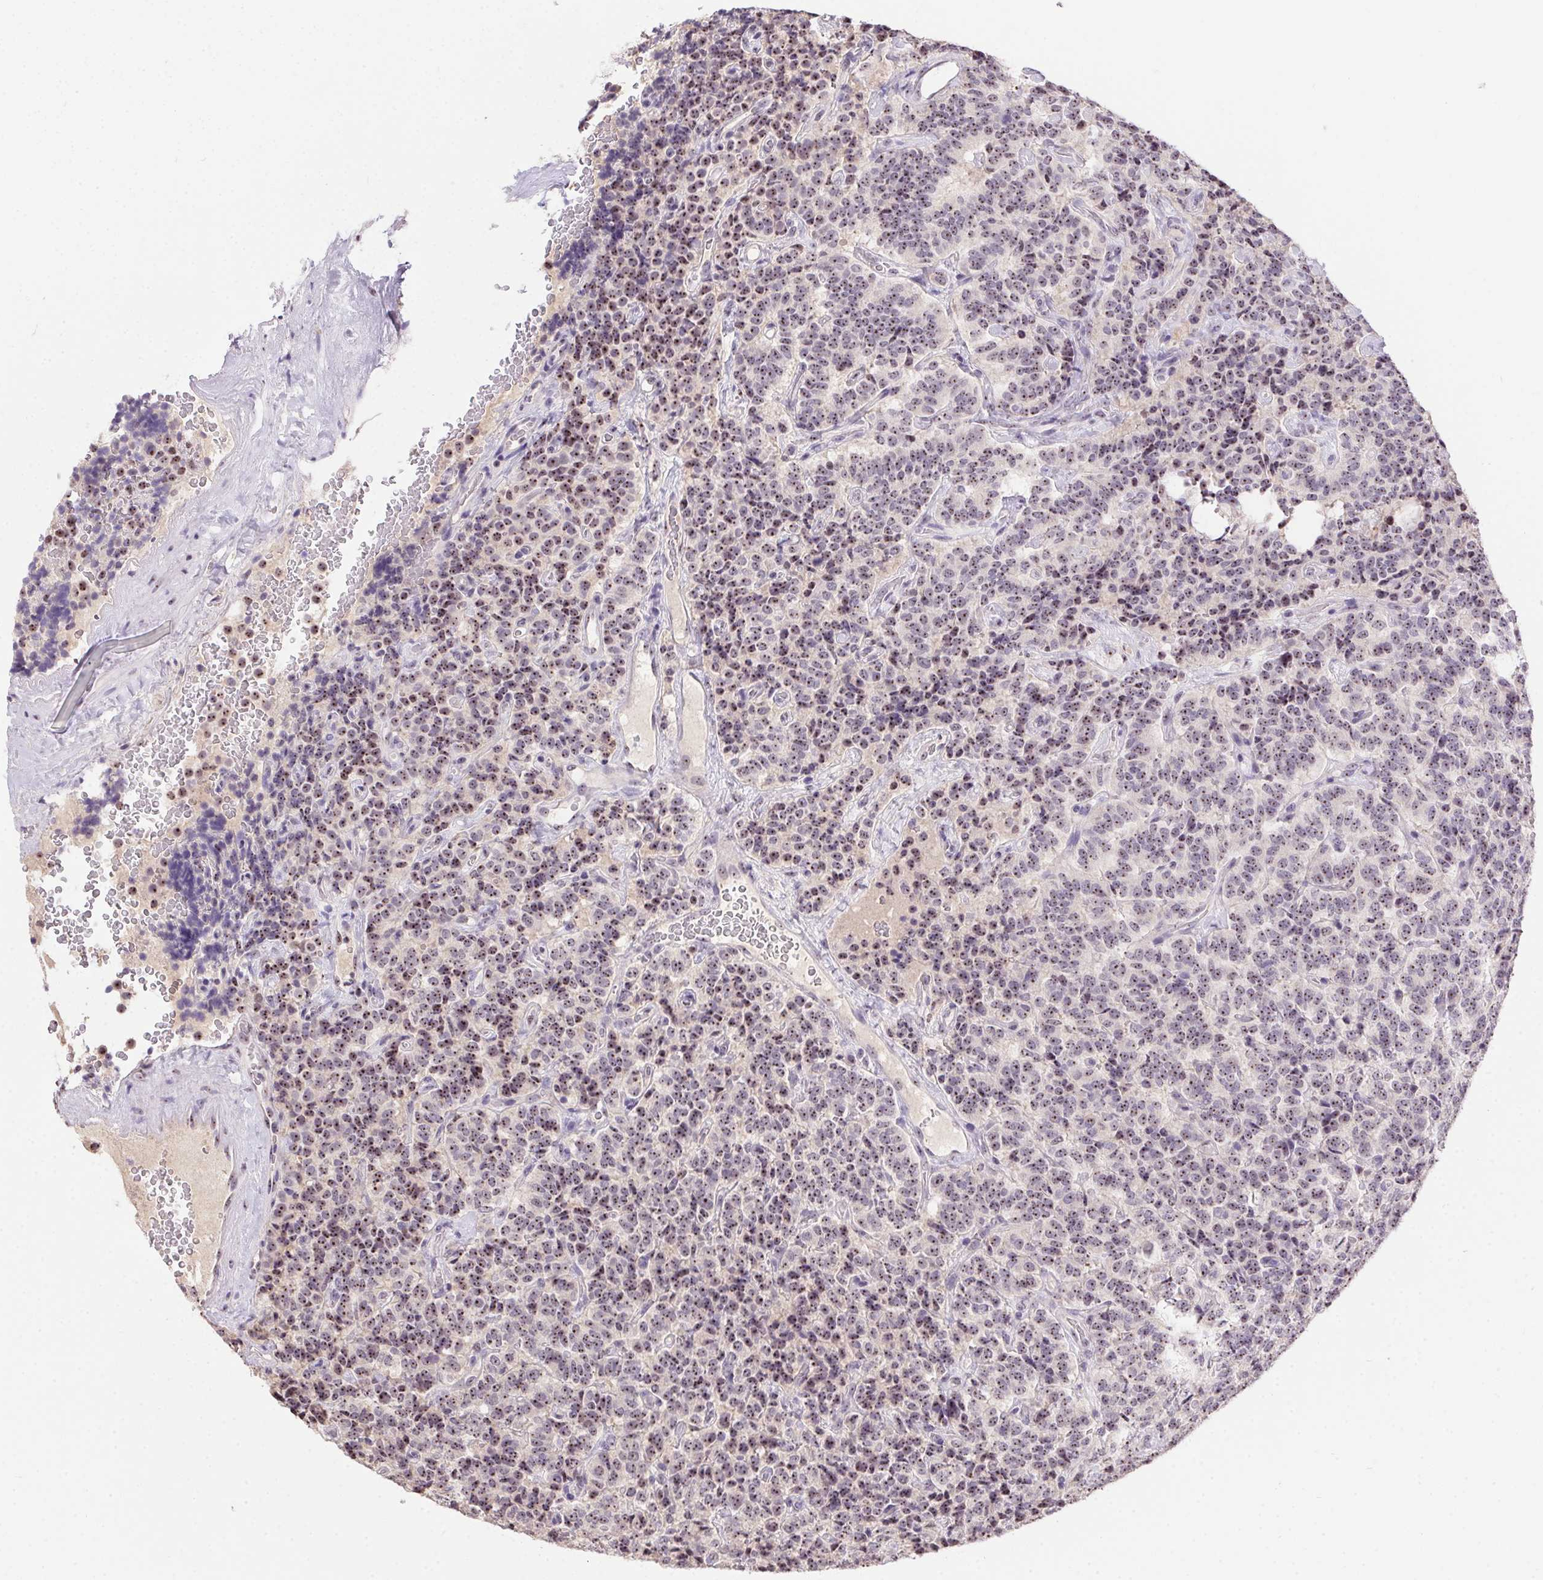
{"staining": {"intensity": "moderate", "quantity": ">75%", "location": "nuclear"}, "tissue": "carcinoid", "cell_type": "Tumor cells", "image_type": "cancer", "snomed": [{"axis": "morphology", "description": "Carcinoid, malignant, NOS"}, {"axis": "topography", "description": "Pancreas"}], "caption": "Protein analysis of malignant carcinoid tissue displays moderate nuclear expression in approximately >75% of tumor cells. (brown staining indicates protein expression, while blue staining denotes nuclei).", "gene": "BATF2", "patient": {"sex": "male", "age": 36}}